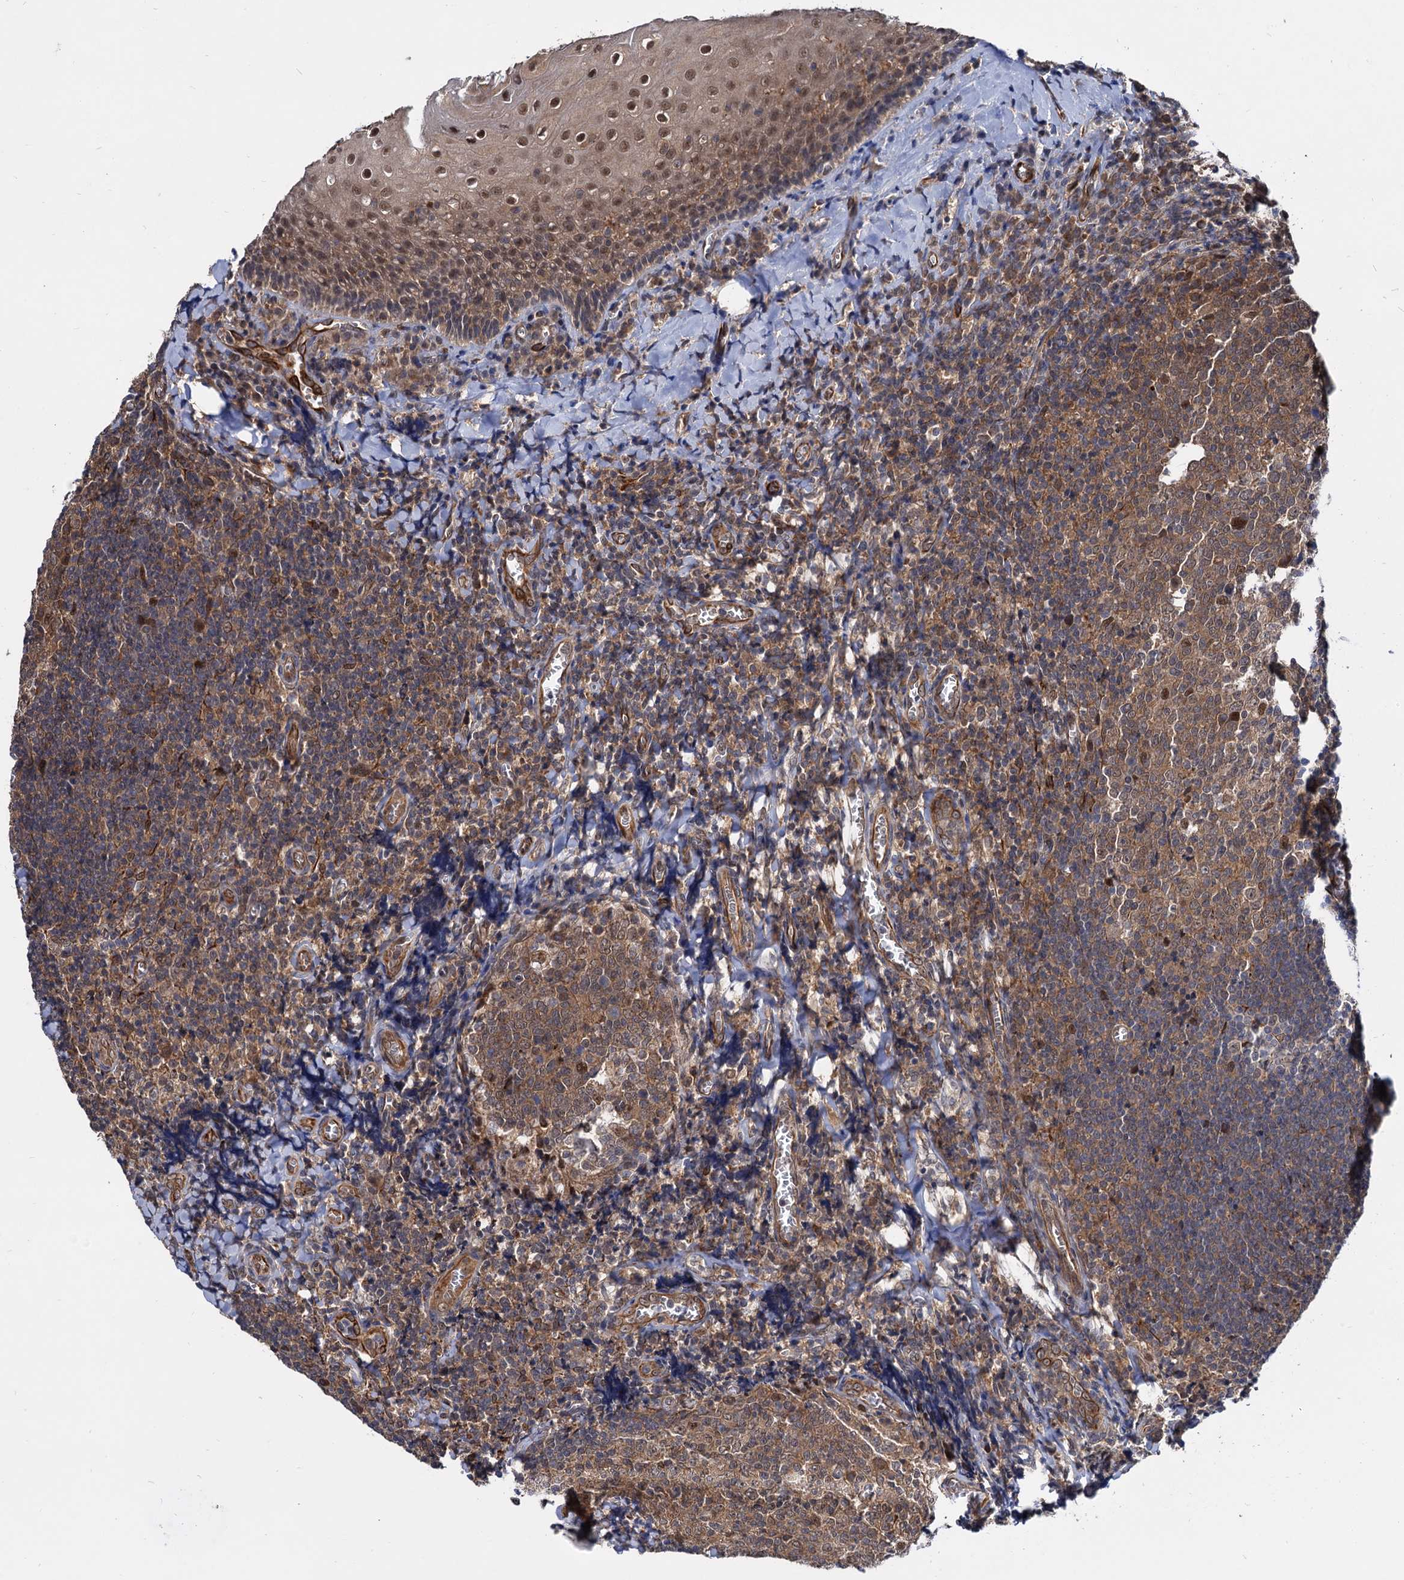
{"staining": {"intensity": "moderate", "quantity": ">75%", "location": "cytoplasmic/membranous,nuclear"}, "tissue": "tonsil", "cell_type": "Germinal center cells", "image_type": "normal", "snomed": [{"axis": "morphology", "description": "Normal tissue, NOS"}, {"axis": "topography", "description": "Tonsil"}], "caption": "IHC histopathology image of benign tonsil: human tonsil stained using immunohistochemistry (IHC) displays medium levels of moderate protein expression localized specifically in the cytoplasmic/membranous,nuclear of germinal center cells, appearing as a cytoplasmic/membranous,nuclear brown color.", "gene": "PSMD4", "patient": {"sex": "male", "age": 27}}